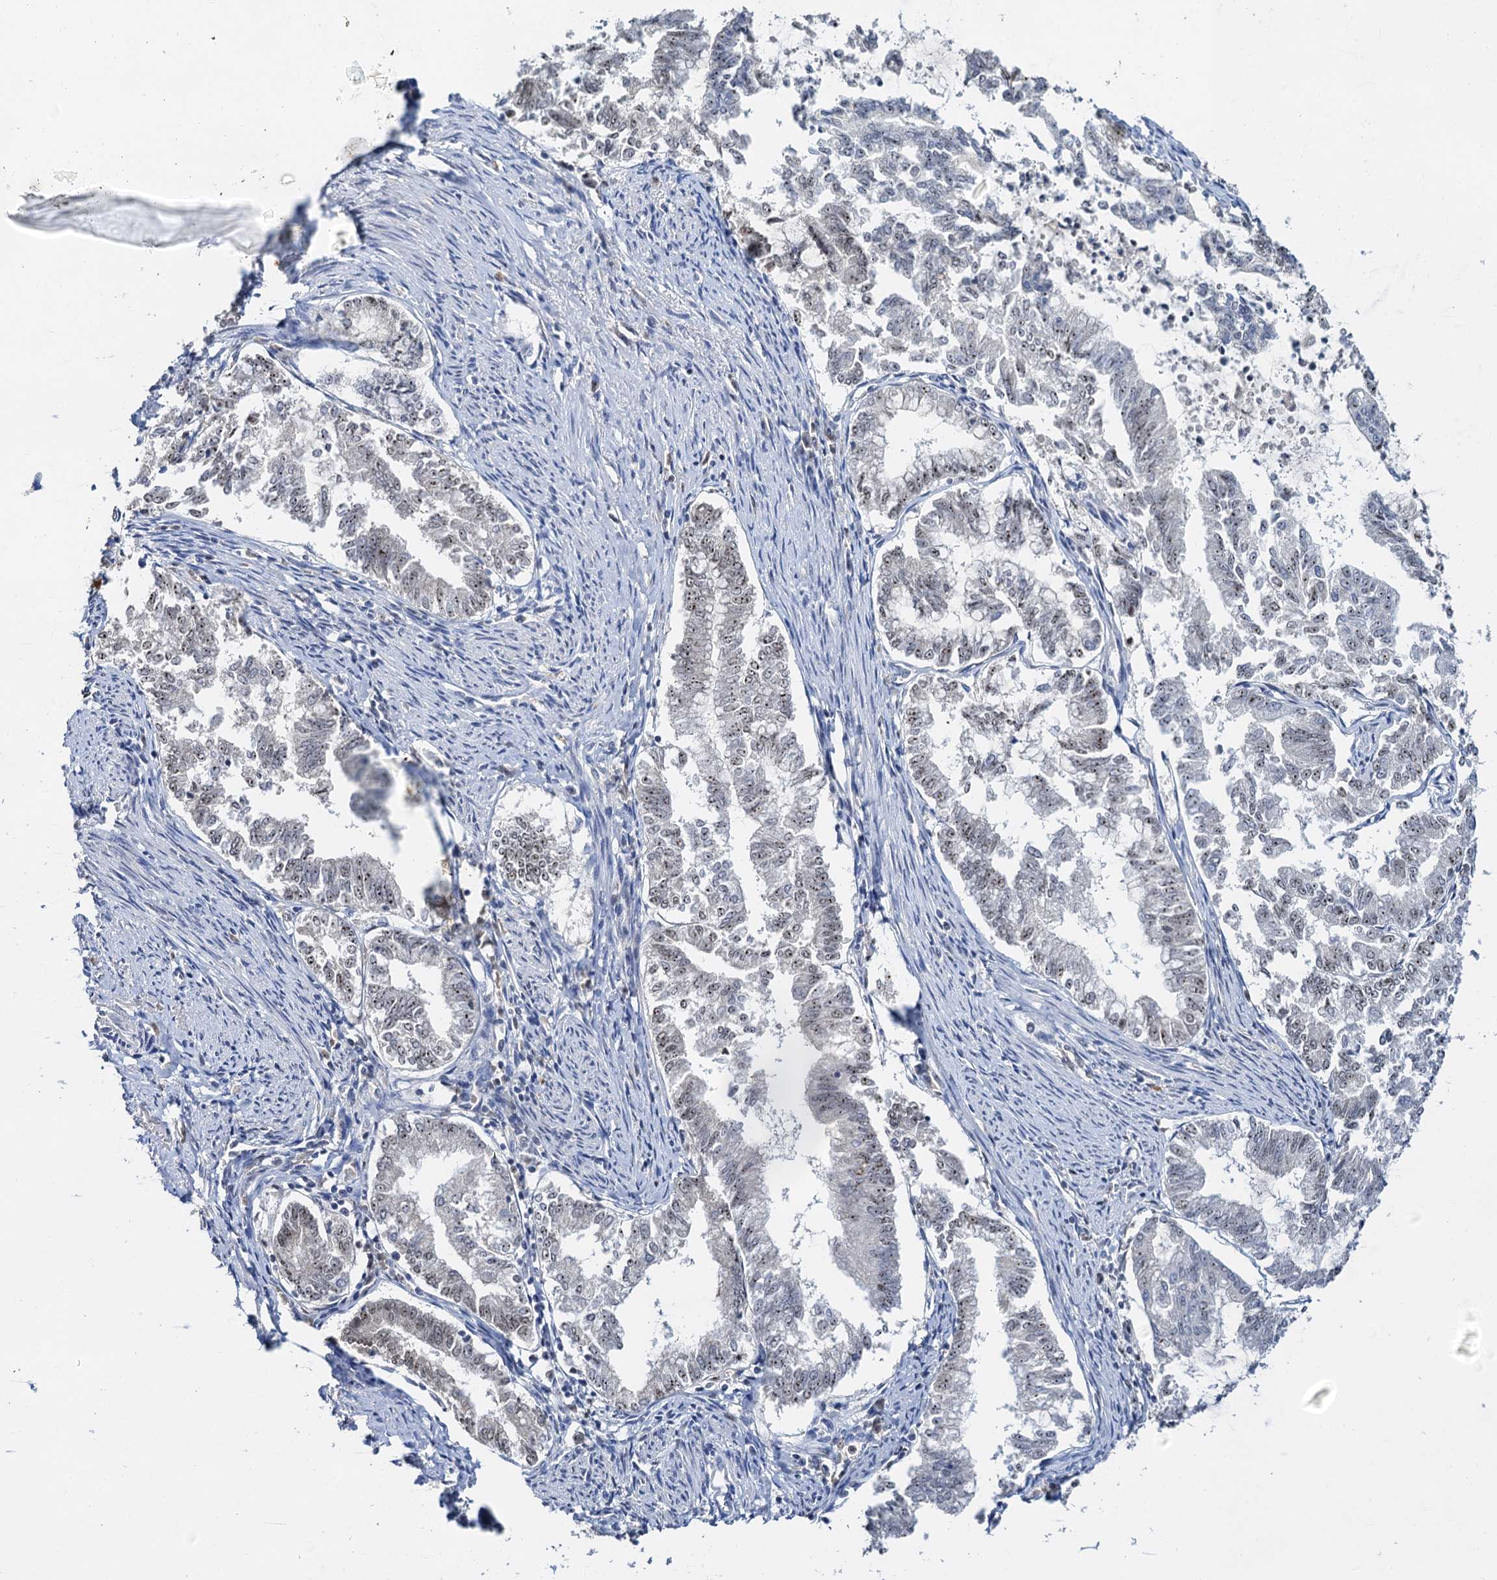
{"staining": {"intensity": "weak", "quantity": ">75%", "location": "nuclear"}, "tissue": "endometrial cancer", "cell_type": "Tumor cells", "image_type": "cancer", "snomed": [{"axis": "morphology", "description": "Adenocarcinoma, NOS"}, {"axis": "topography", "description": "Endometrium"}], "caption": "Endometrial adenocarcinoma stained for a protein (brown) exhibits weak nuclear positive staining in about >75% of tumor cells.", "gene": "NOP2", "patient": {"sex": "female", "age": 79}}